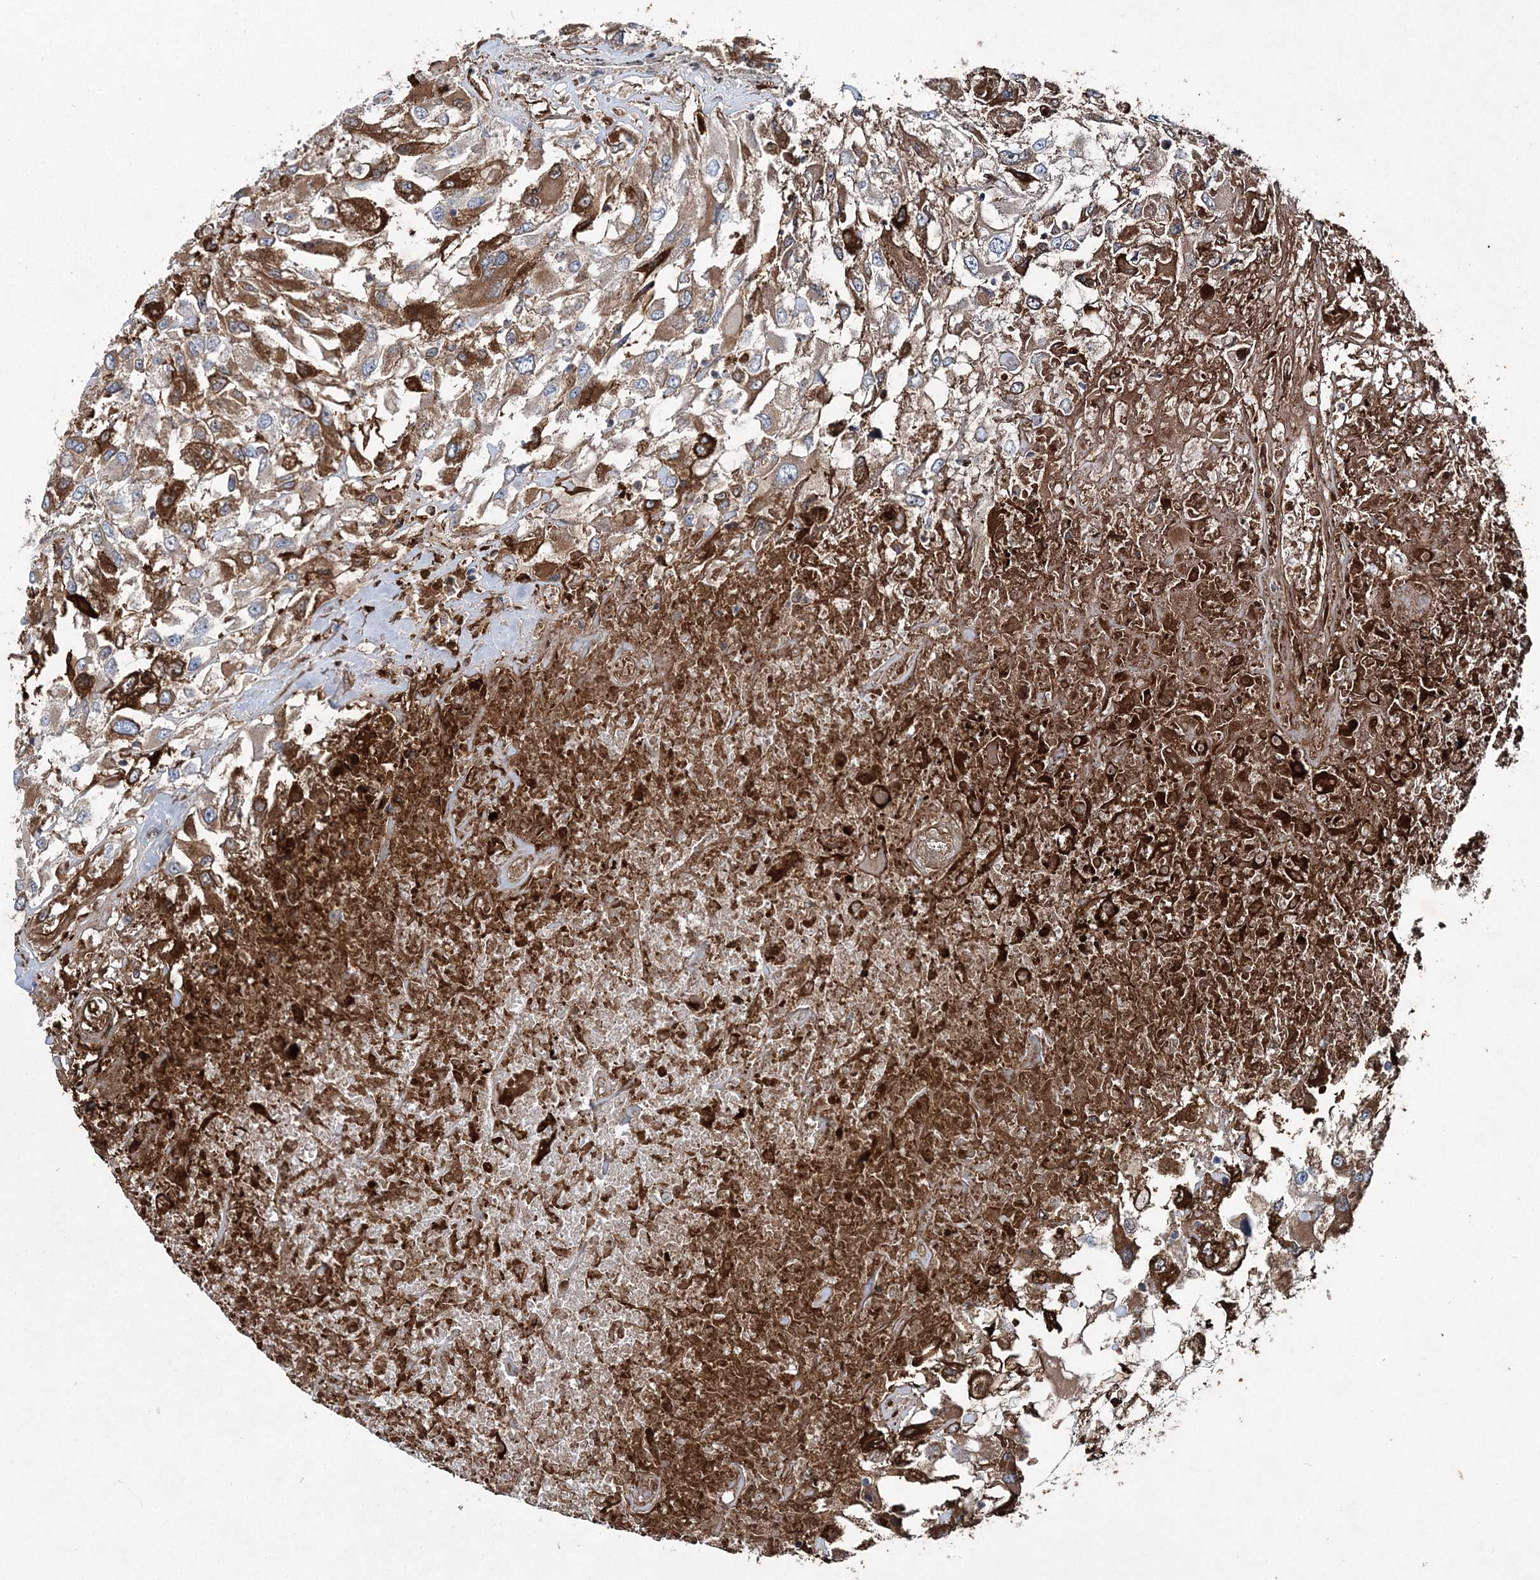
{"staining": {"intensity": "strong", "quantity": ">75%", "location": "cytoplasmic/membranous"}, "tissue": "renal cancer", "cell_type": "Tumor cells", "image_type": "cancer", "snomed": [{"axis": "morphology", "description": "Adenocarcinoma, NOS"}, {"axis": "topography", "description": "Kidney"}], "caption": "Adenocarcinoma (renal) tissue exhibits strong cytoplasmic/membranous positivity in about >75% of tumor cells, visualized by immunohistochemistry.", "gene": "SPOPL", "patient": {"sex": "female", "age": 52}}